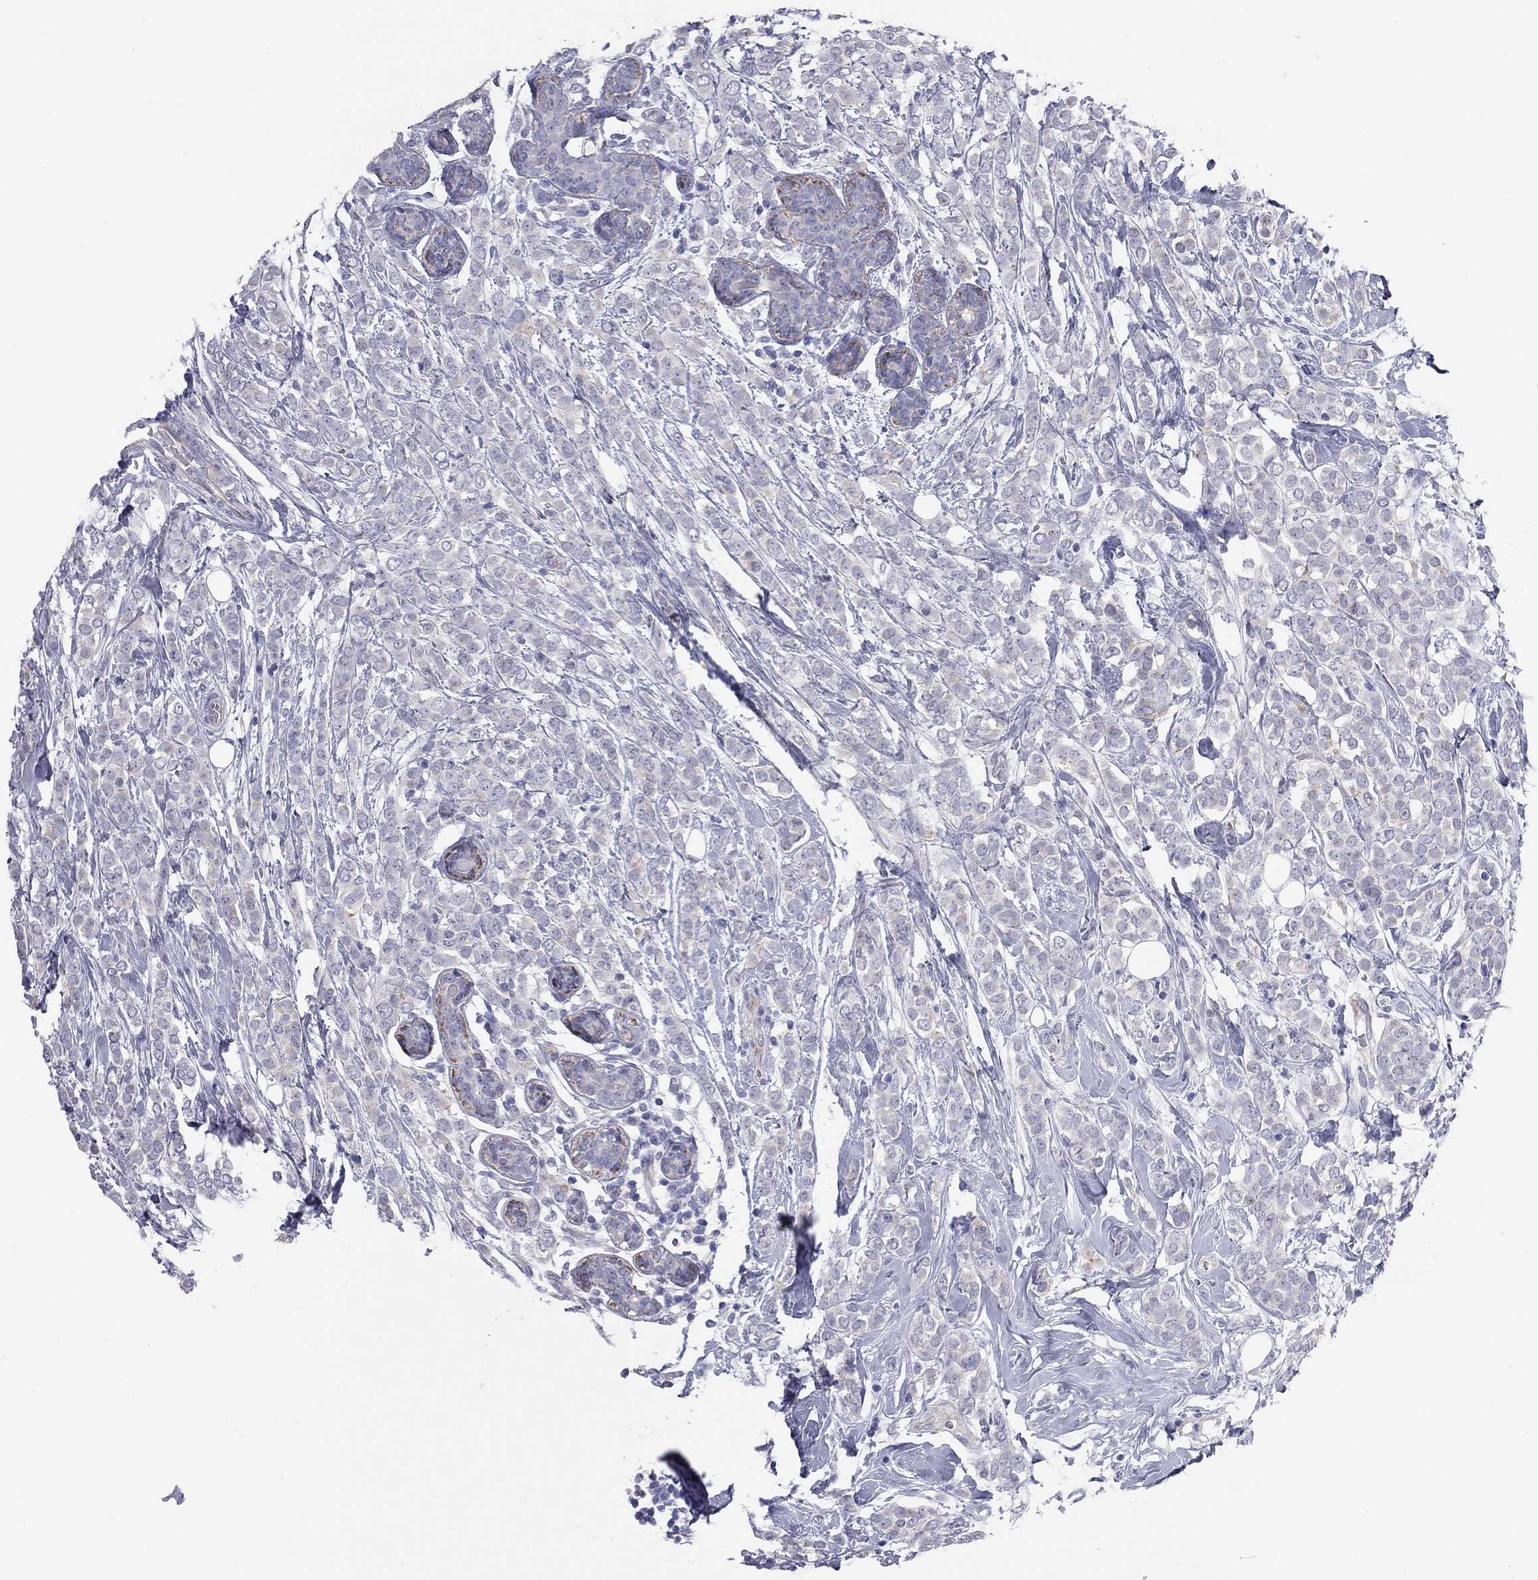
{"staining": {"intensity": "moderate", "quantity": "<25%", "location": "cytoplasmic/membranous"}, "tissue": "breast cancer", "cell_type": "Tumor cells", "image_type": "cancer", "snomed": [{"axis": "morphology", "description": "Lobular carcinoma"}, {"axis": "topography", "description": "Breast"}], "caption": "This image displays immunohistochemistry staining of human breast lobular carcinoma, with low moderate cytoplasmic/membranous expression in approximately <25% of tumor cells.", "gene": "KCNB1", "patient": {"sex": "female", "age": 49}}